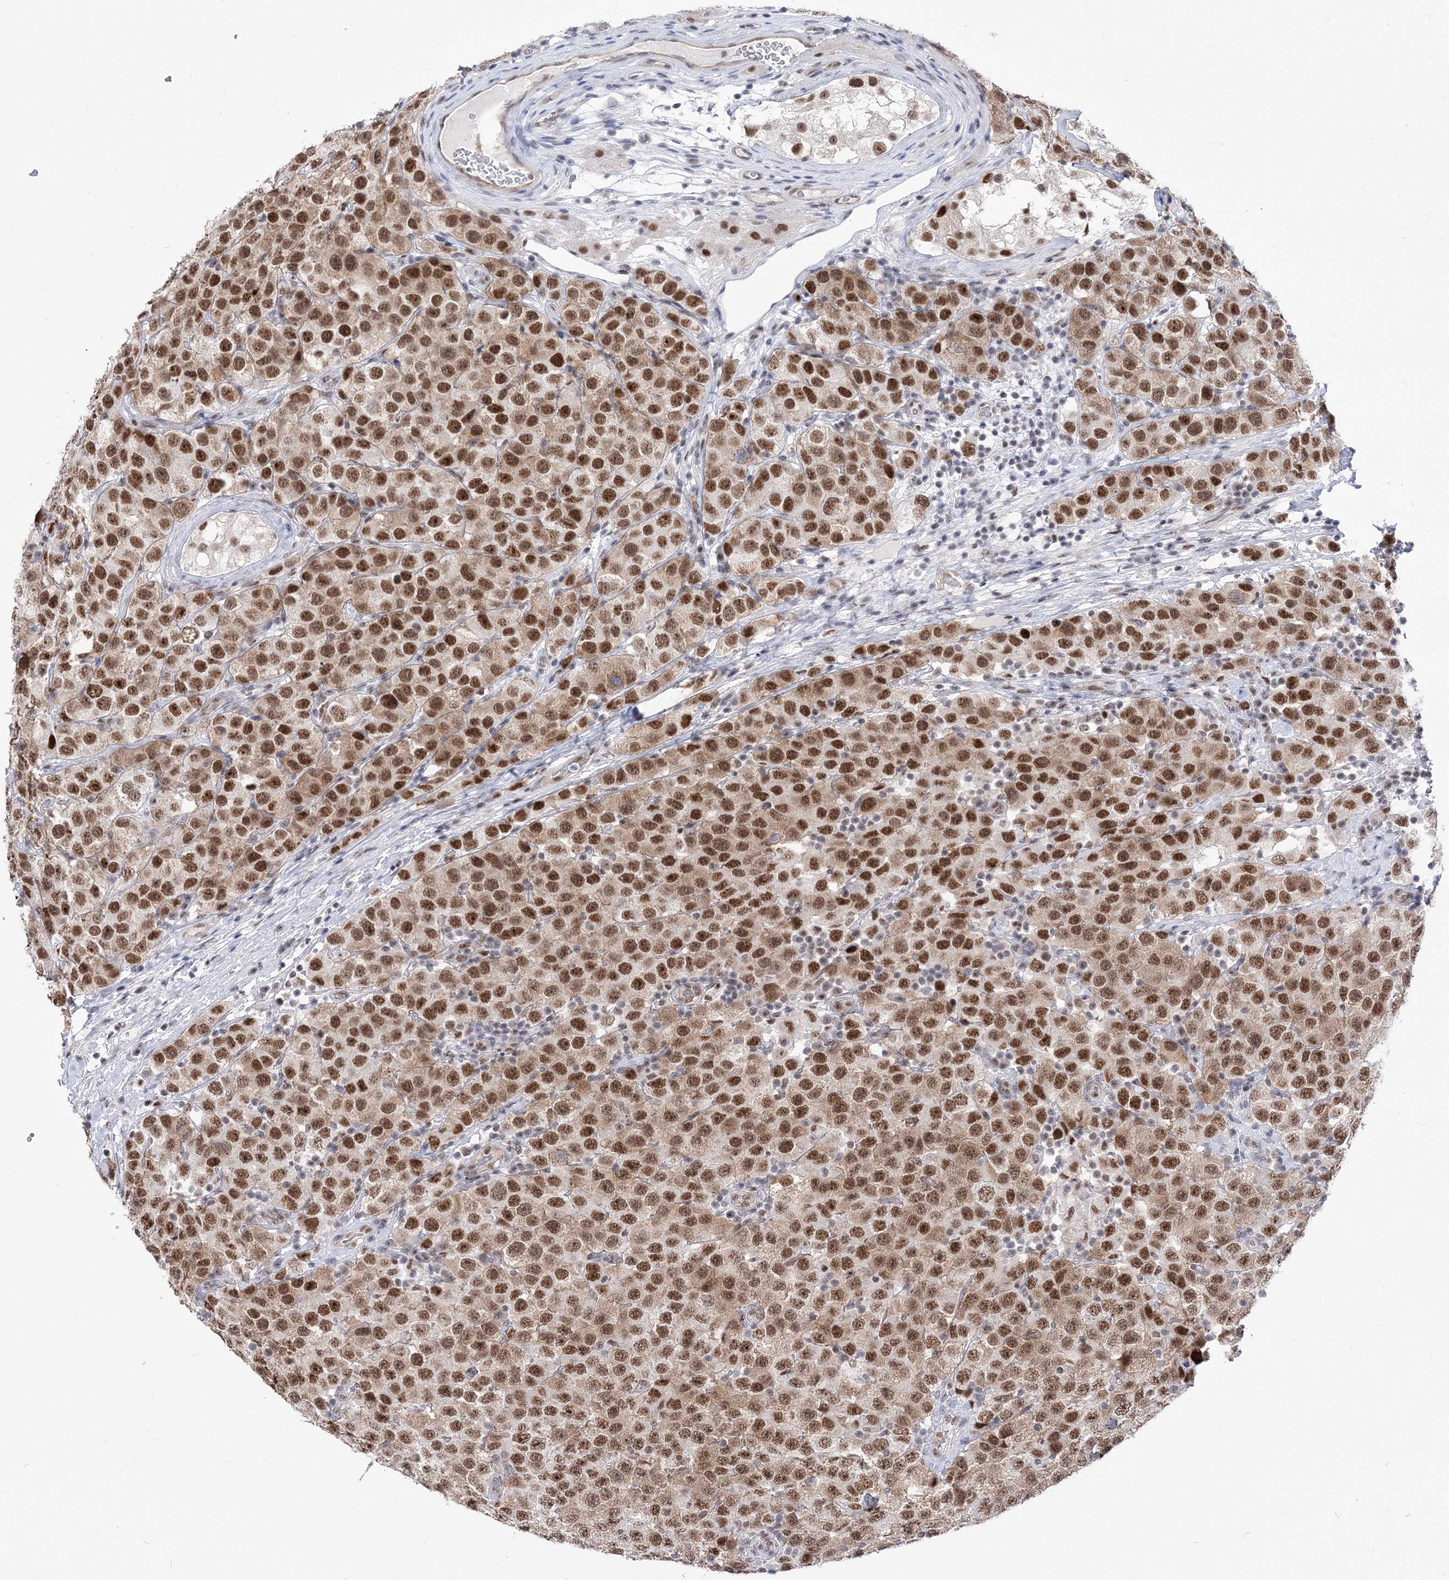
{"staining": {"intensity": "strong", "quantity": ">75%", "location": "nuclear"}, "tissue": "testis cancer", "cell_type": "Tumor cells", "image_type": "cancer", "snomed": [{"axis": "morphology", "description": "Seminoma, NOS"}, {"axis": "topography", "description": "Testis"}], "caption": "Testis cancer stained with a protein marker displays strong staining in tumor cells.", "gene": "NSUN2", "patient": {"sex": "male", "age": 28}}